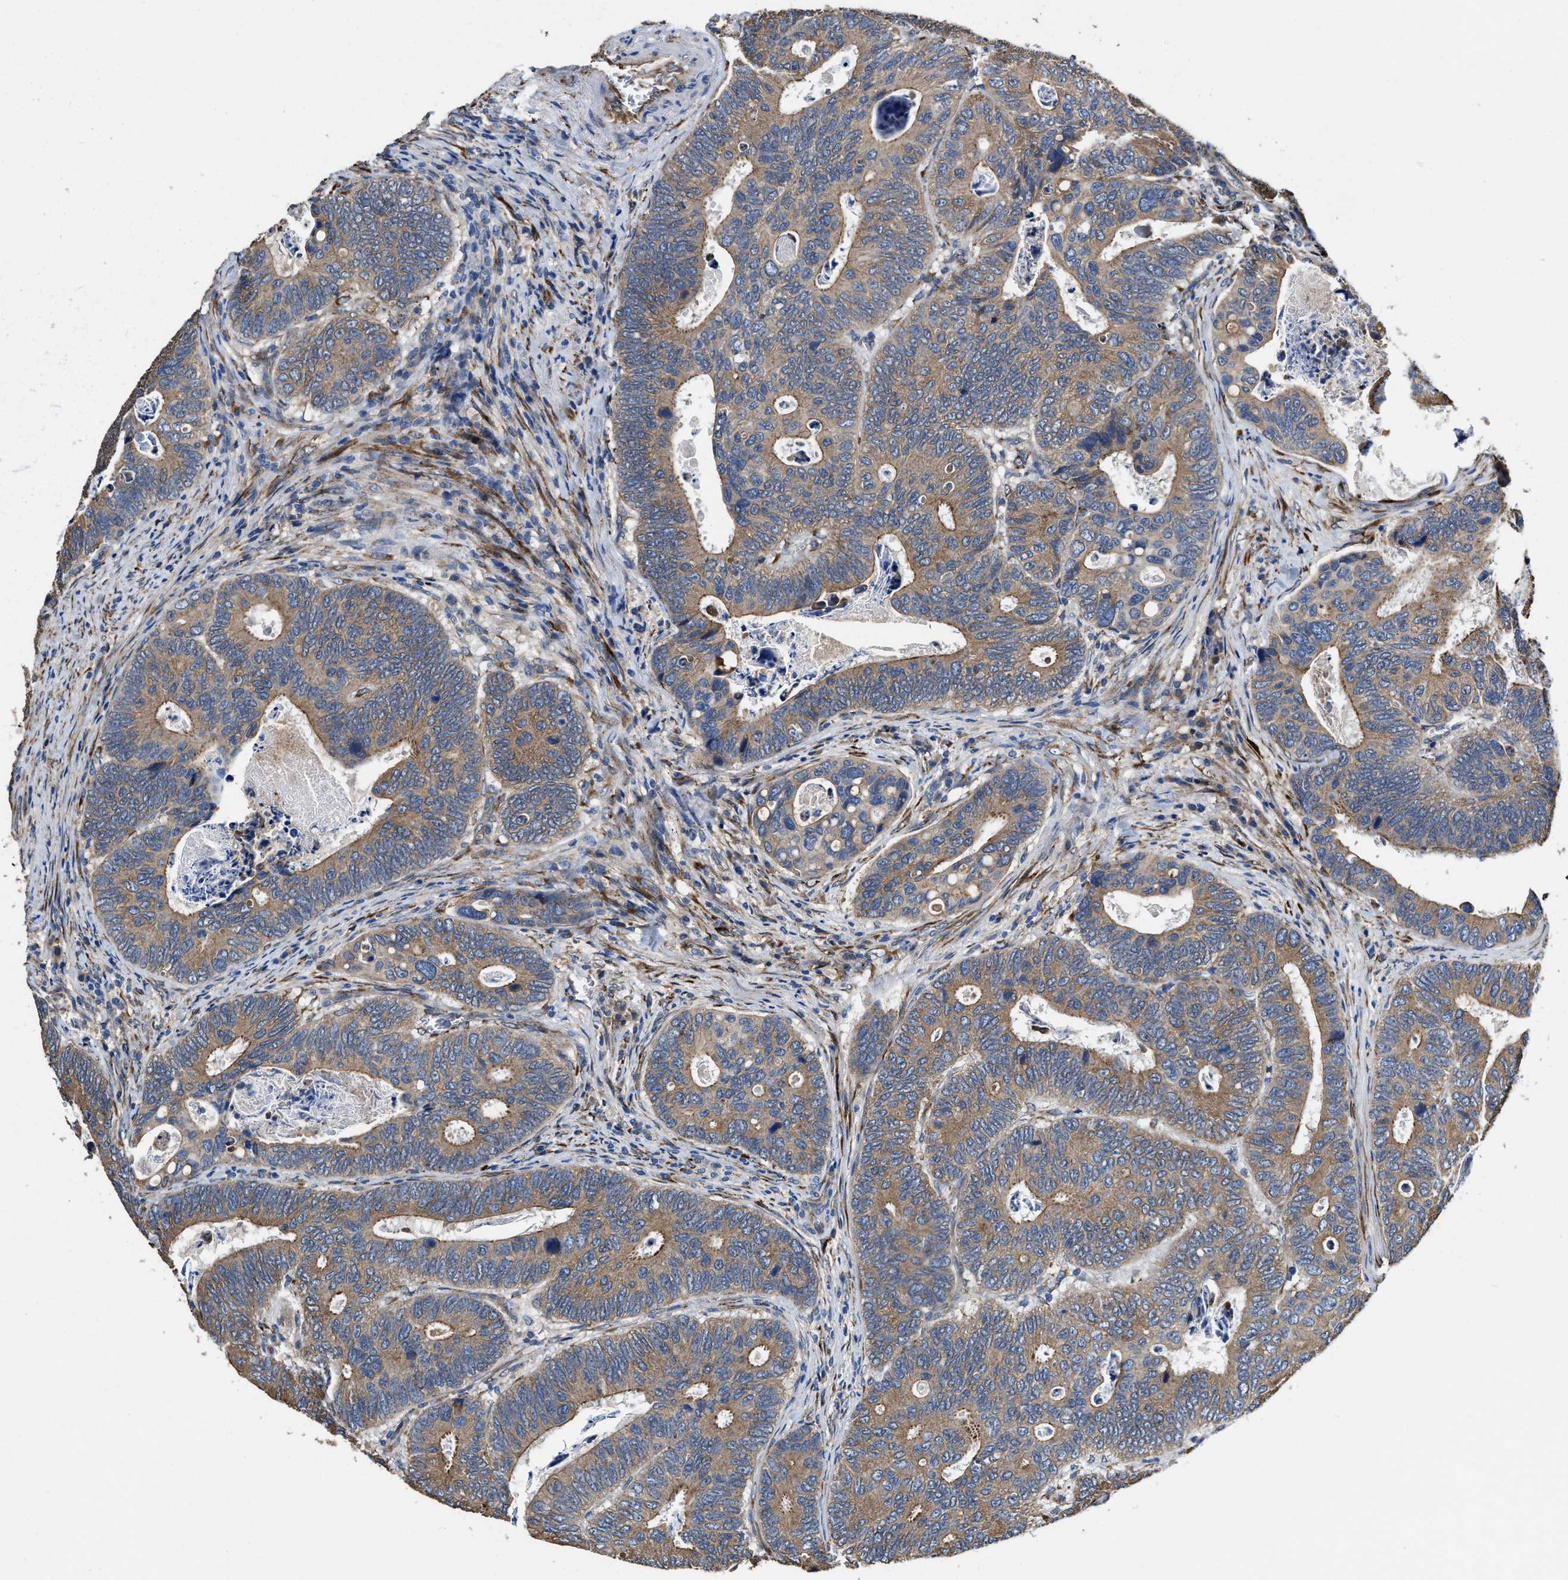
{"staining": {"intensity": "moderate", "quantity": ">75%", "location": "cytoplasmic/membranous"}, "tissue": "colorectal cancer", "cell_type": "Tumor cells", "image_type": "cancer", "snomed": [{"axis": "morphology", "description": "Inflammation, NOS"}, {"axis": "morphology", "description": "Adenocarcinoma, NOS"}, {"axis": "topography", "description": "Colon"}], "caption": "A histopathology image showing moderate cytoplasmic/membranous staining in approximately >75% of tumor cells in adenocarcinoma (colorectal), as visualized by brown immunohistochemical staining.", "gene": "IDNK", "patient": {"sex": "male", "age": 72}}